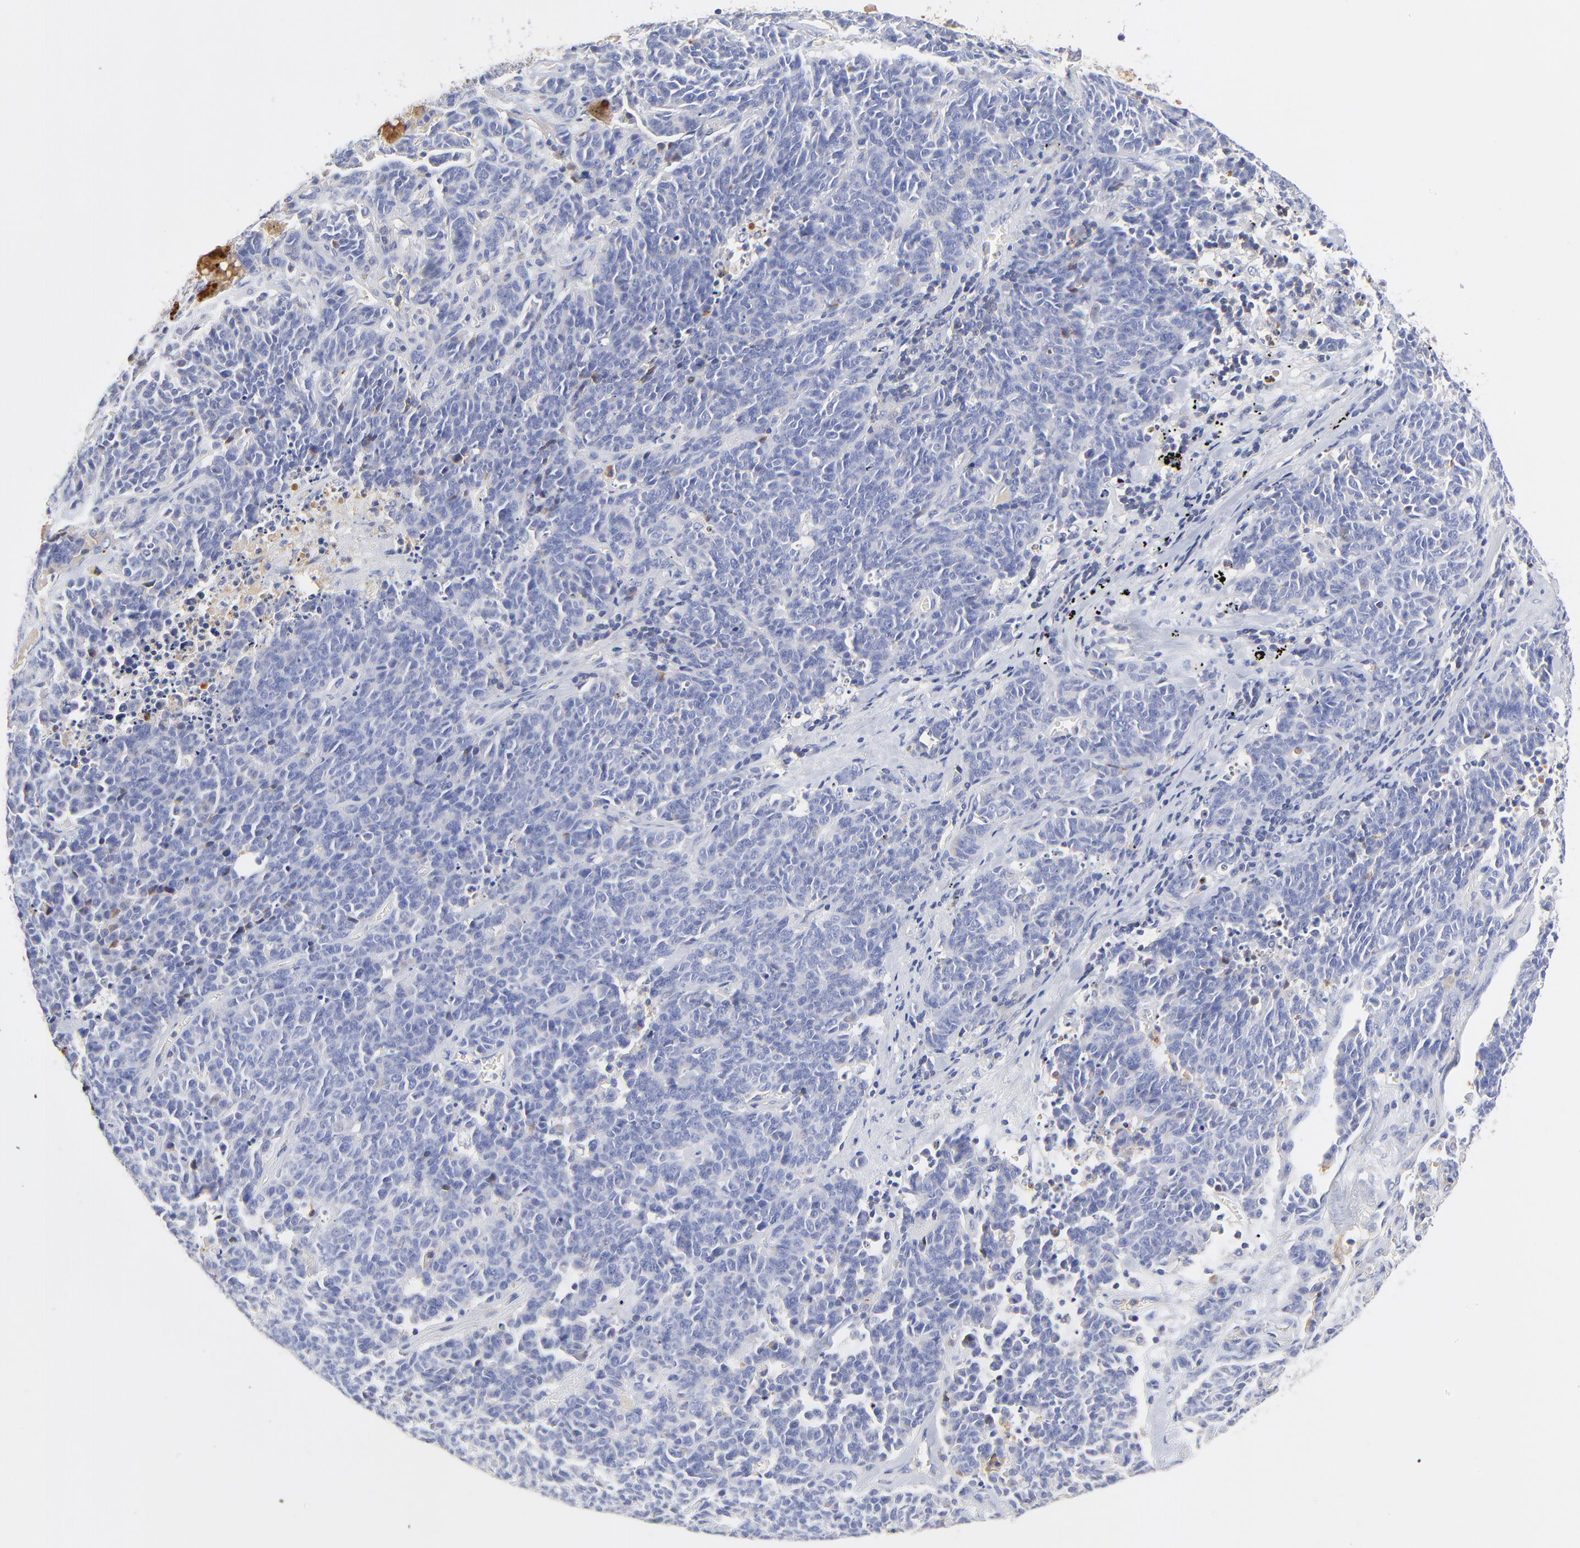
{"staining": {"intensity": "negative", "quantity": "none", "location": "none"}, "tissue": "lung cancer", "cell_type": "Tumor cells", "image_type": "cancer", "snomed": [{"axis": "morphology", "description": "Neoplasm, malignant, NOS"}, {"axis": "topography", "description": "Lung"}], "caption": "Tumor cells are negative for protein expression in human neoplasm (malignant) (lung).", "gene": "MDGA2", "patient": {"sex": "female", "age": 58}}